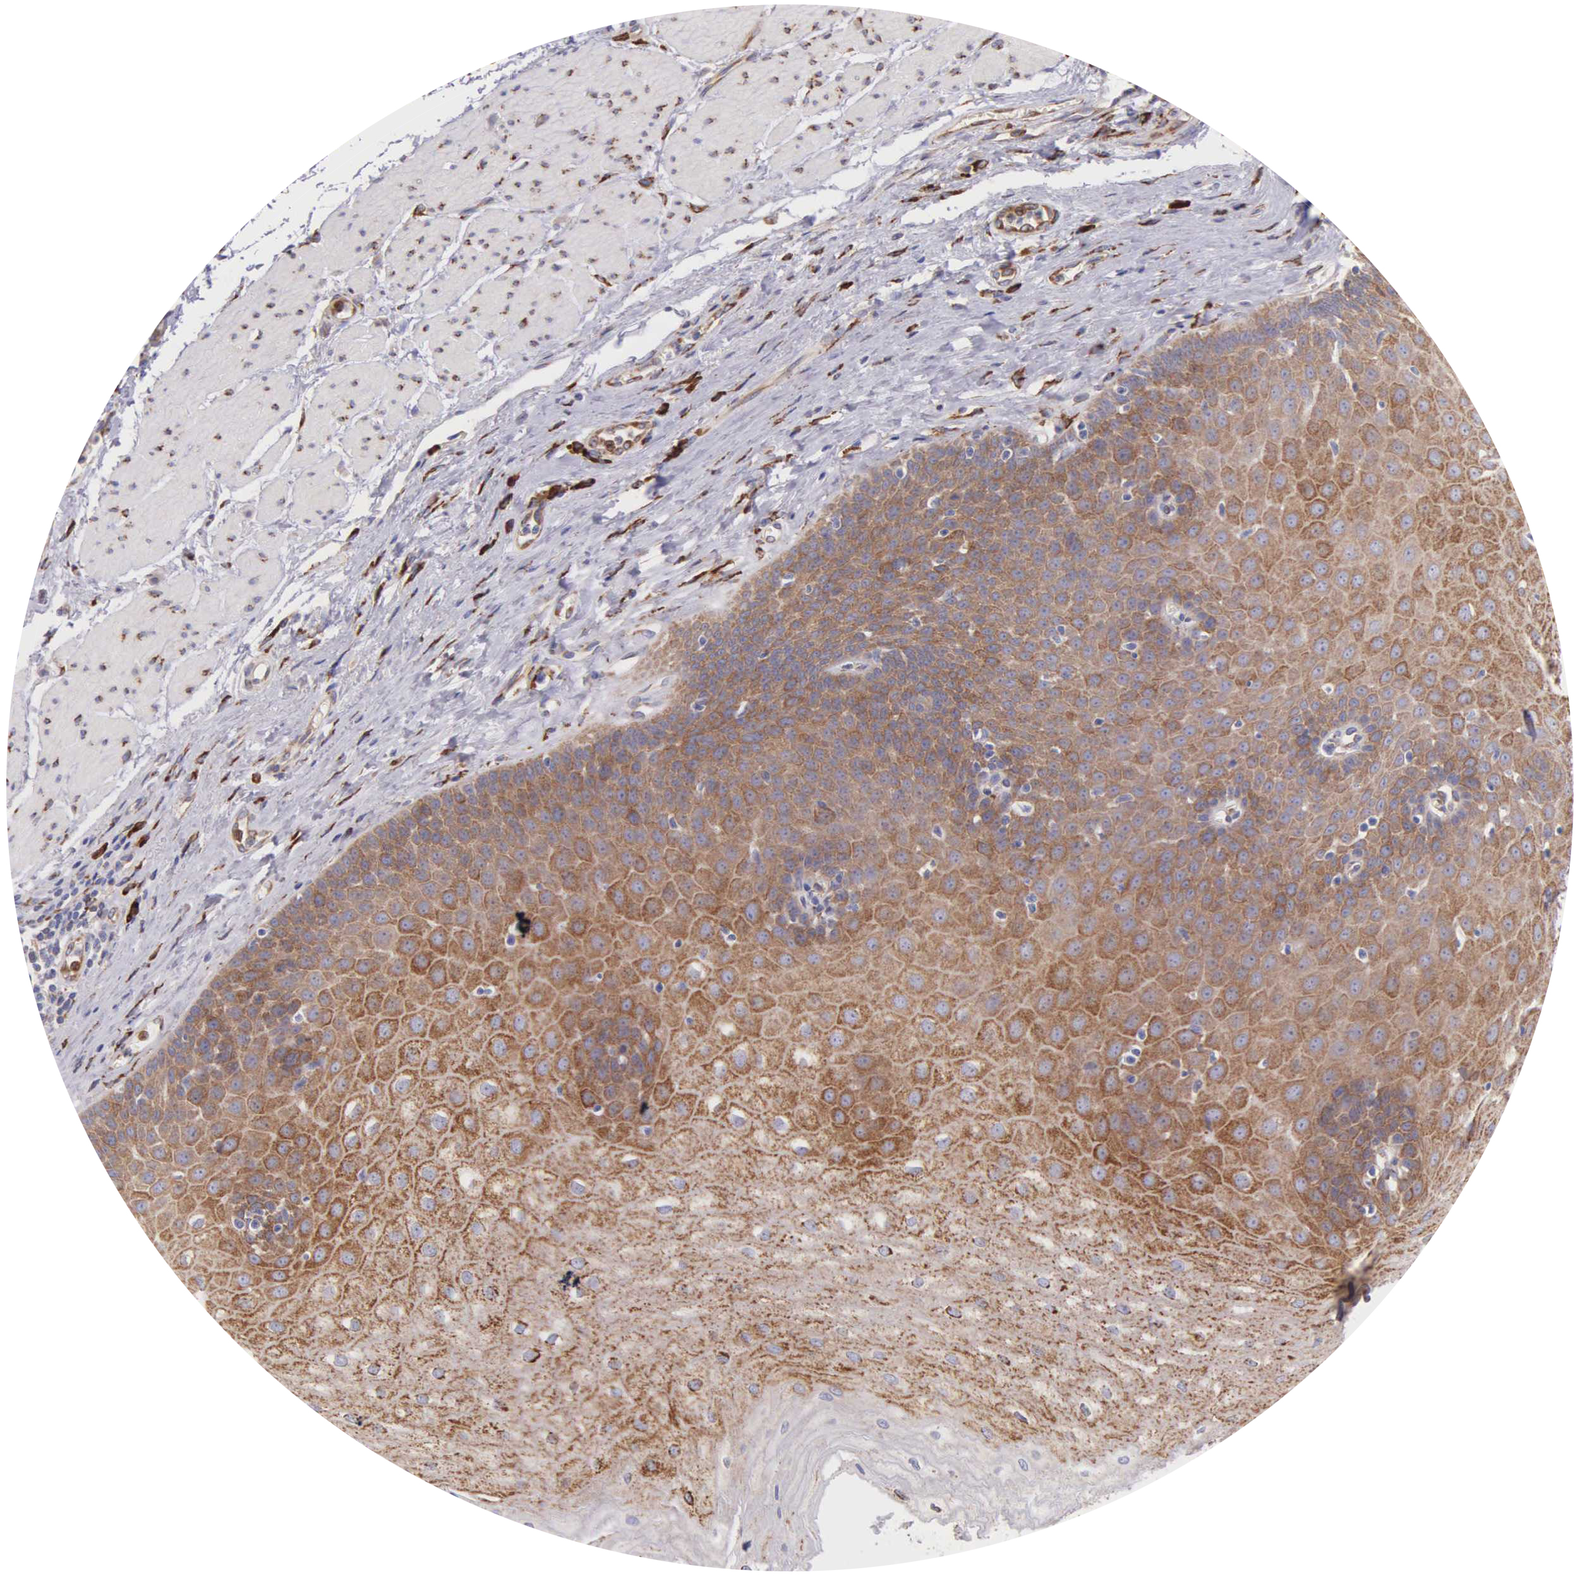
{"staining": {"intensity": "moderate", "quantity": ">75%", "location": "cytoplasmic/membranous"}, "tissue": "esophagus", "cell_type": "Squamous epithelial cells", "image_type": "normal", "snomed": [{"axis": "morphology", "description": "Normal tissue, NOS"}, {"axis": "topography", "description": "Esophagus"}], "caption": "Immunohistochemistry (IHC) of normal esophagus reveals medium levels of moderate cytoplasmic/membranous expression in about >75% of squamous epithelial cells. (Brightfield microscopy of DAB IHC at high magnification).", "gene": "CKAP4", "patient": {"sex": "male", "age": 65}}